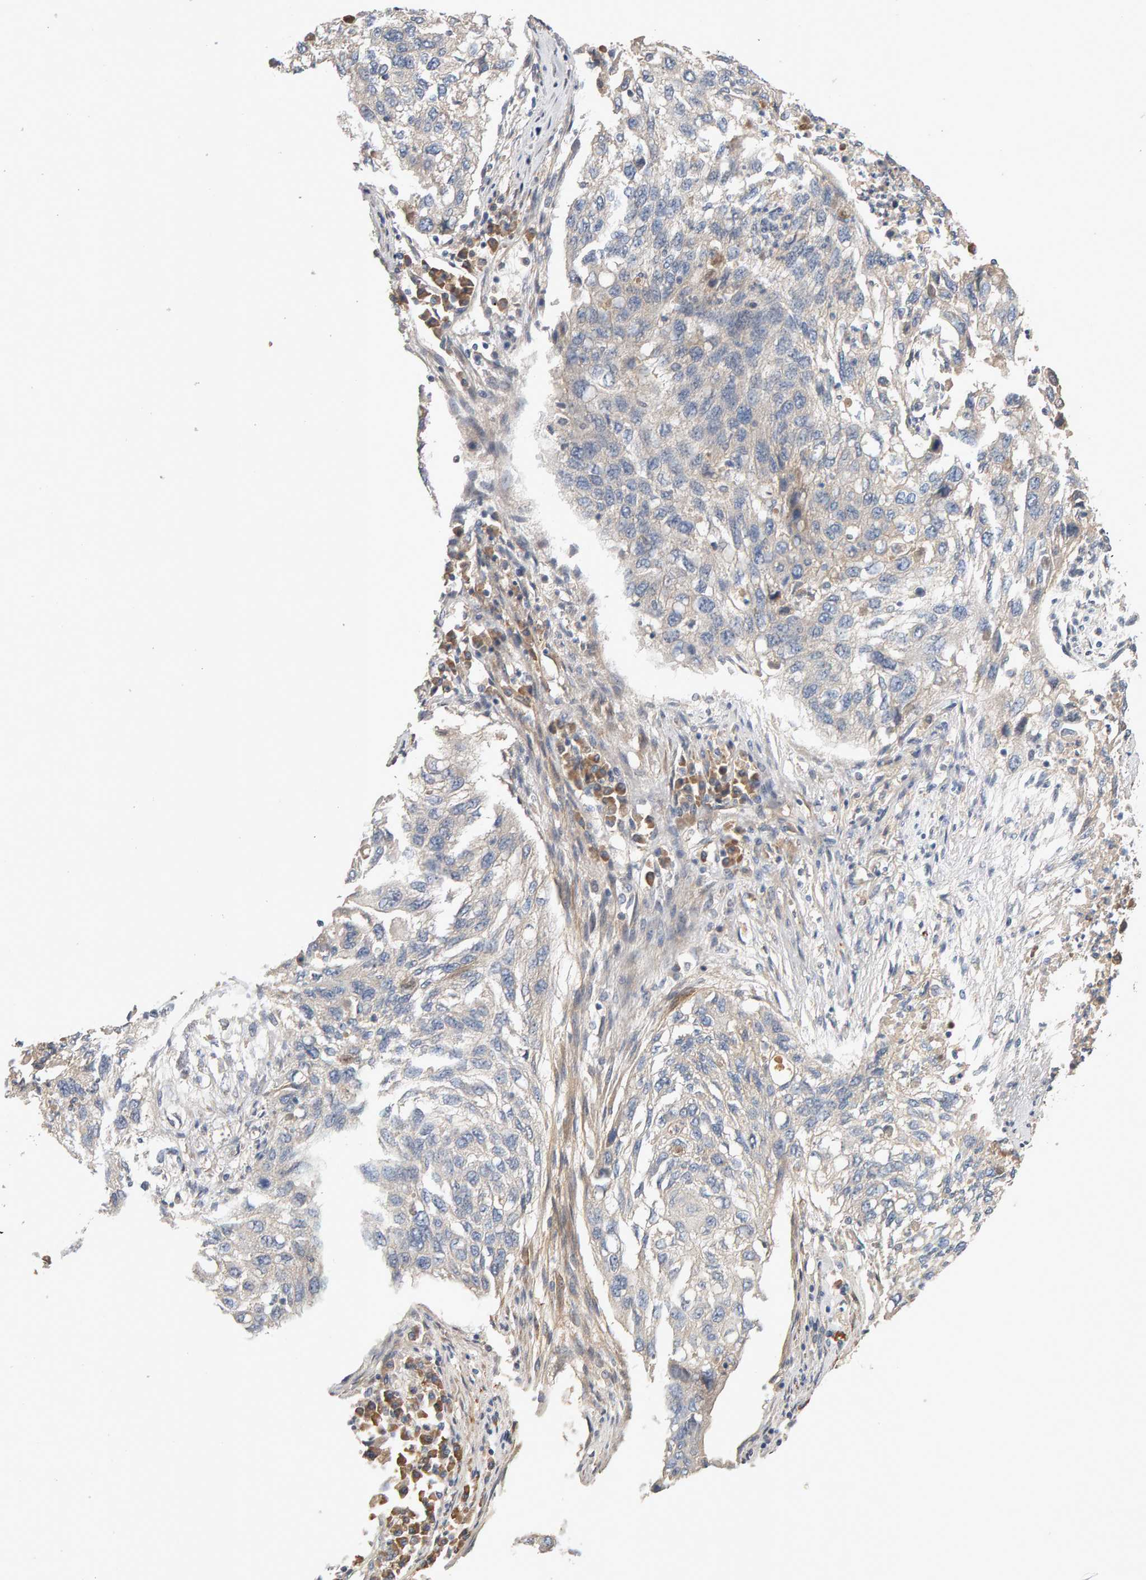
{"staining": {"intensity": "negative", "quantity": "none", "location": "none"}, "tissue": "lung cancer", "cell_type": "Tumor cells", "image_type": "cancer", "snomed": [{"axis": "morphology", "description": "Squamous cell carcinoma, NOS"}, {"axis": "topography", "description": "Lung"}], "caption": "Photomicrograph shows no significant protein staining in tumor cells of lung cancer (squamous cell carcinoma).", "gene": "RNF19A", "patient": {"sex": "female", "age": 63}}